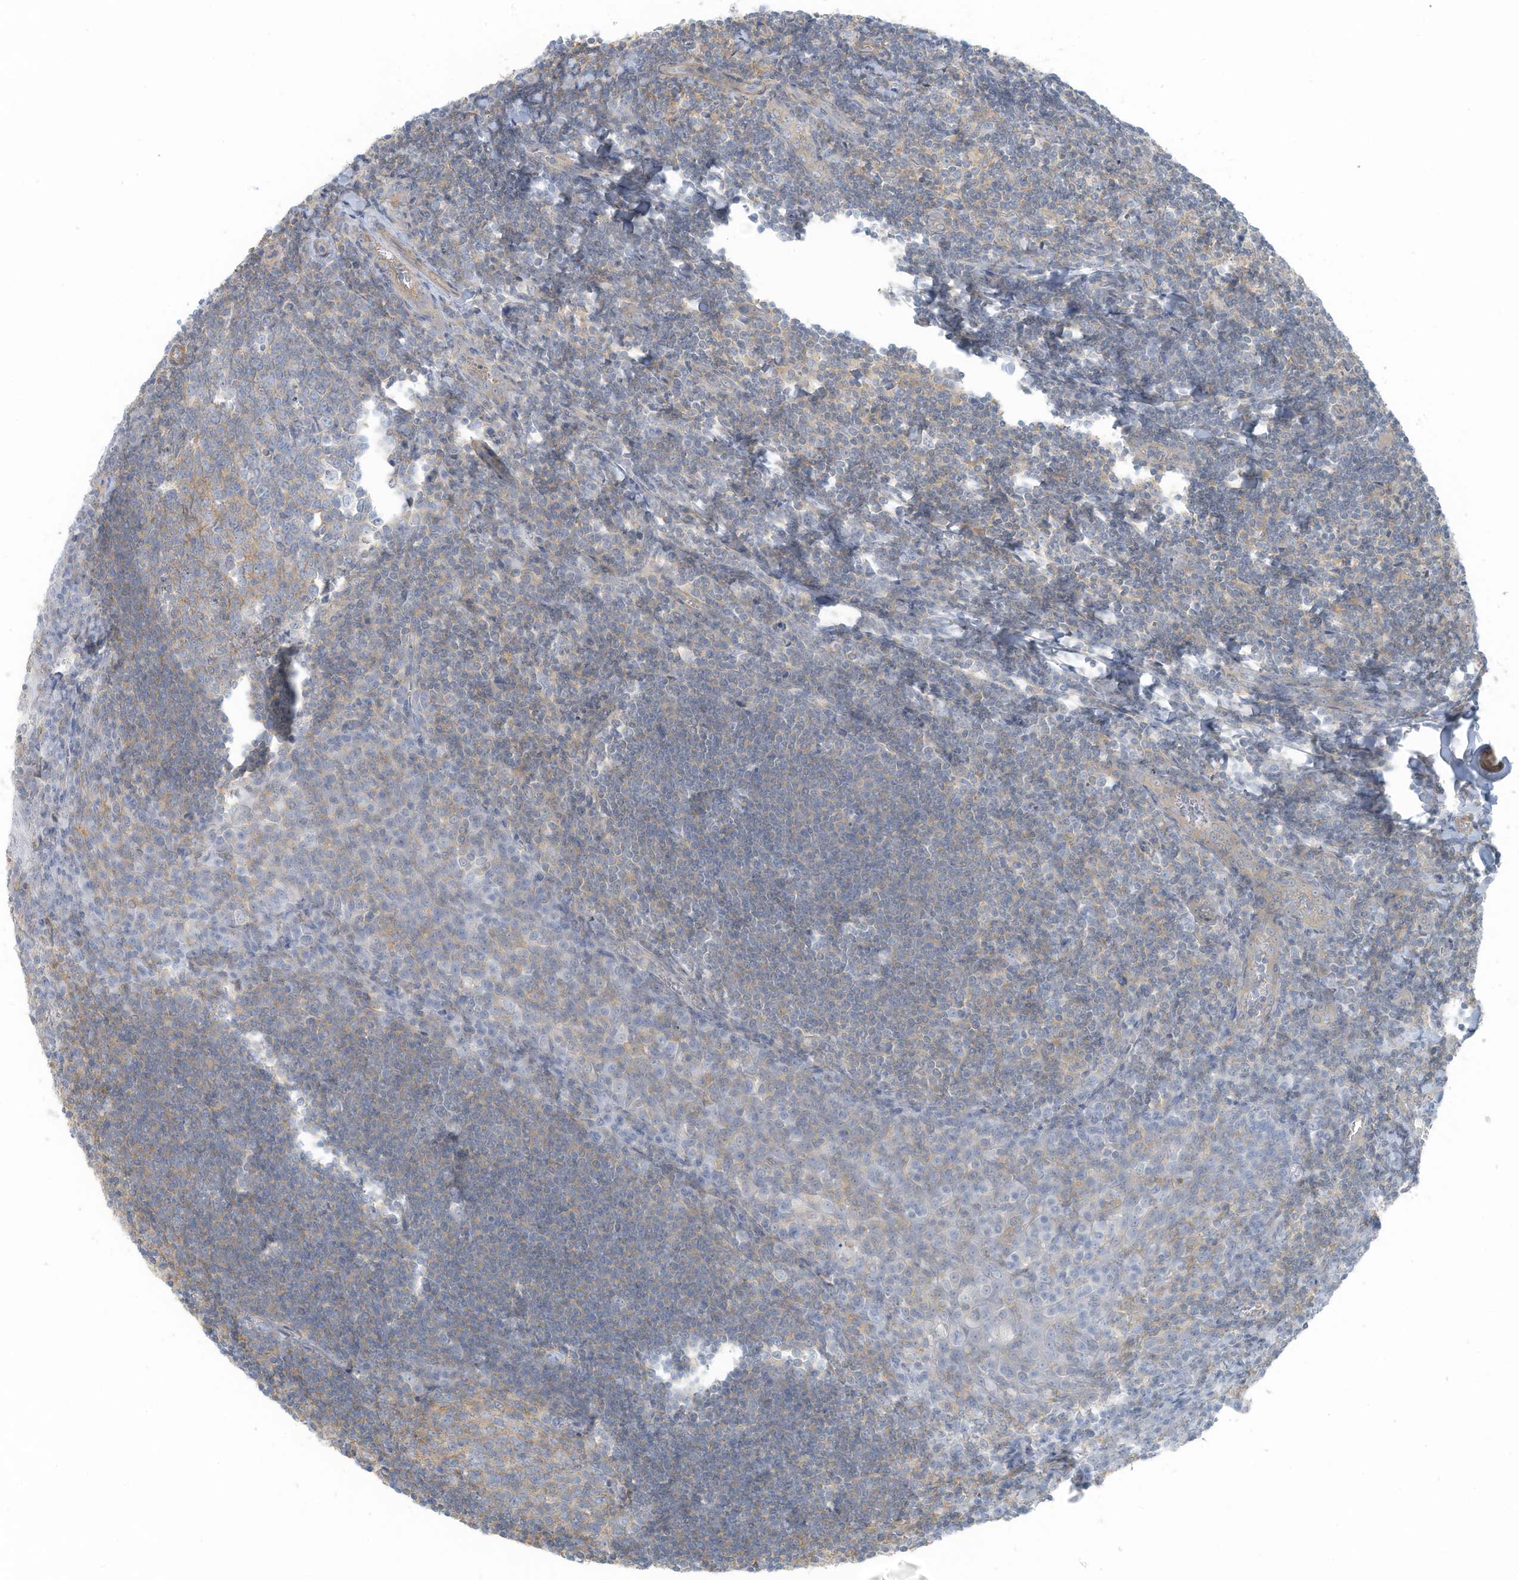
{"staining": {"intensity": "weak", "quantity": "<25%", "location": "cytoplasmic/membranous"}, "tissue": "tonsil", "cell_type": "Germinal center cells", "image_type": "normal", "snomed": [{"axis": "morphology", "description": "Normal tissue, NOS"}, {"axis": "topography", "description": "Tonsil"}], "caption": "High magnification brightfield microscopy of unremarkable tonsil stained with DAB (3,3'-diaminobenzidine) (brown) and counterstained with hematoxylin (blue): germinal center cells show no significant expression. (Stains: DAB (3,3'-diaminobenzidine) immunohistochemistry (IHC) with hematoxylin counter stain, Microscopy: brightfield microscopy at high magnification).", "gene": "ZNF846", "patient": {"sex": "male", "age": 27}}